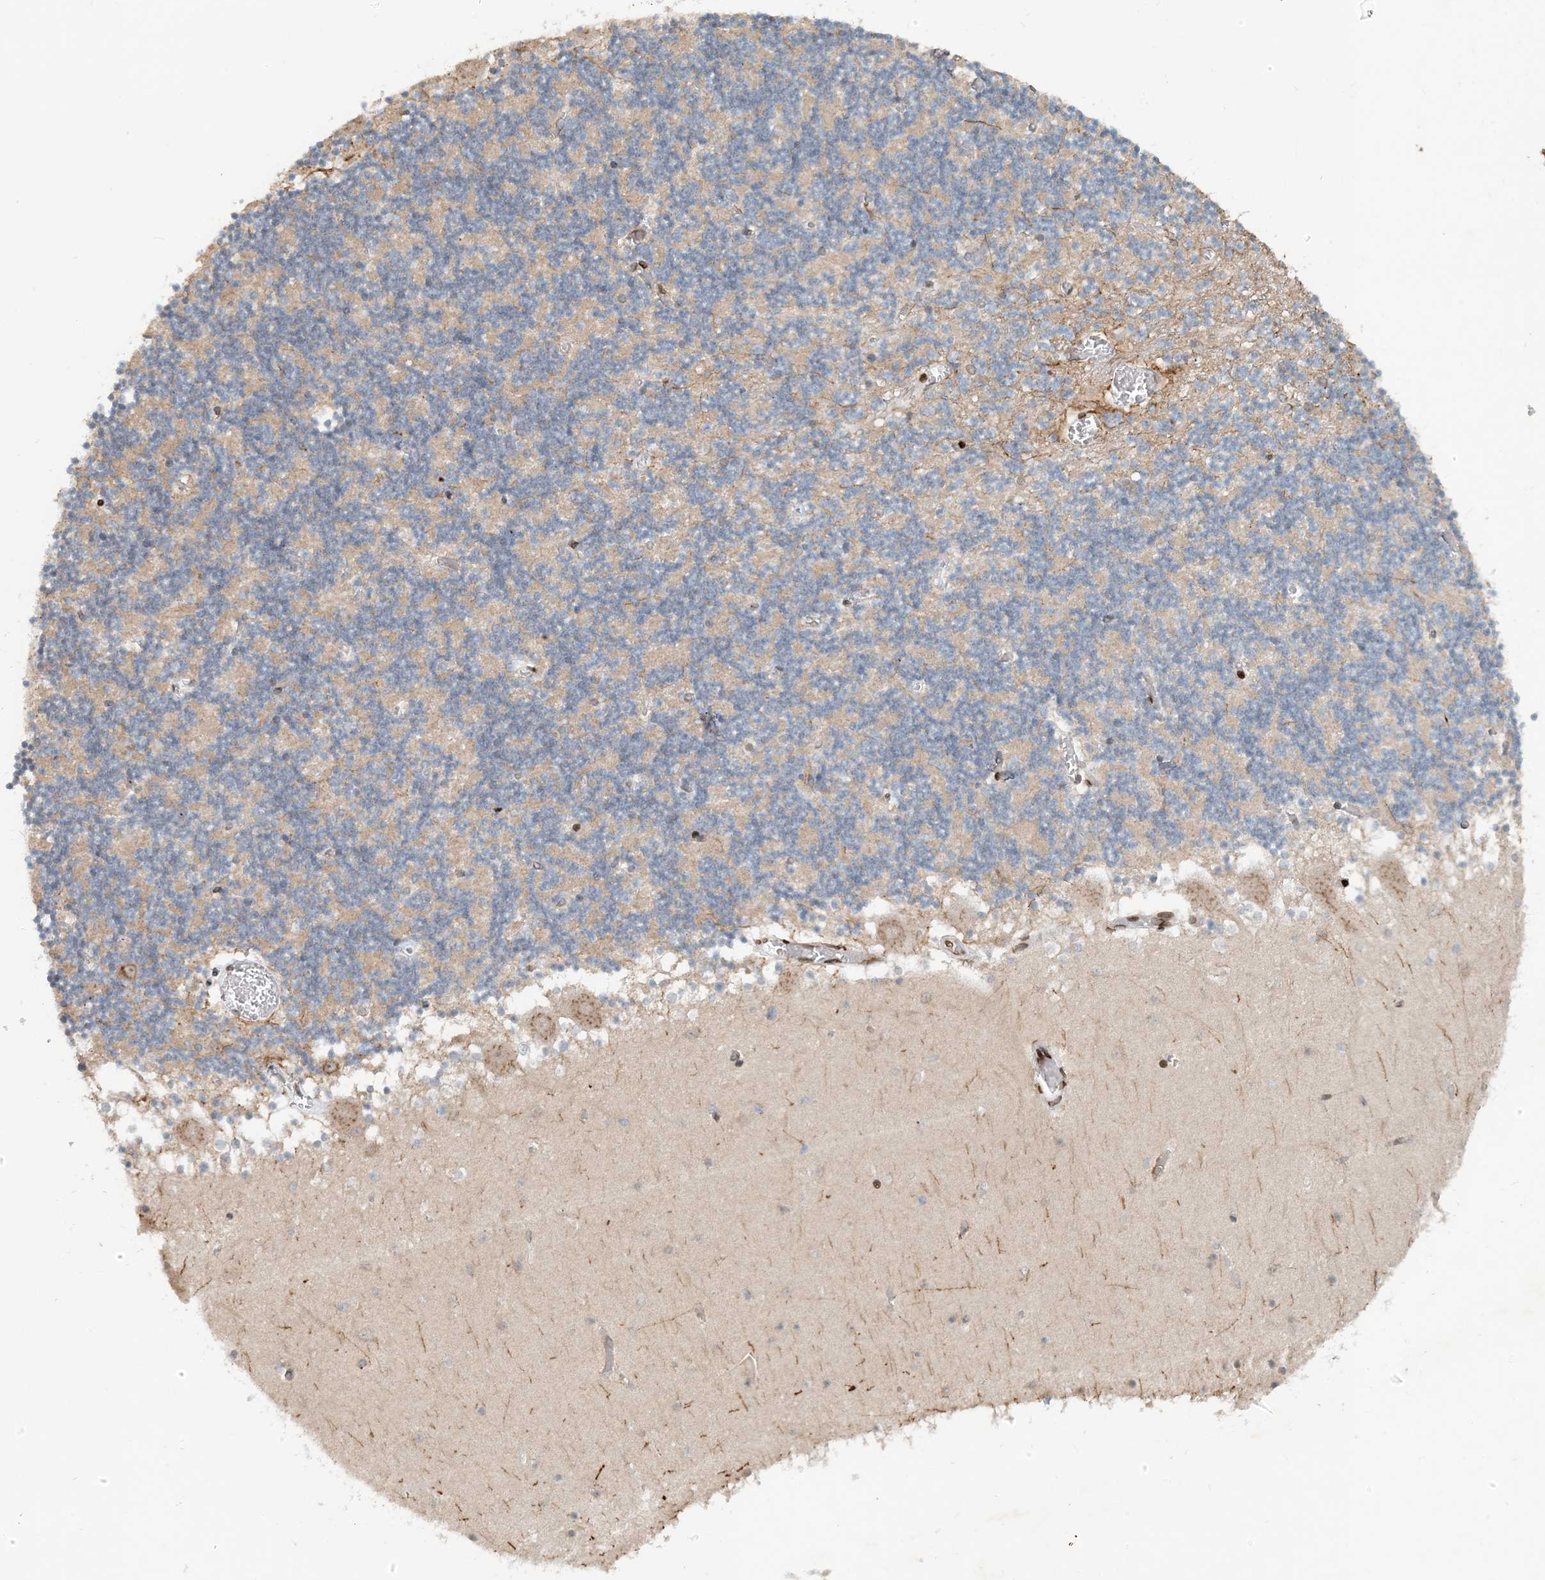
{"staining": {"intensity": "negative", "quantity": "none", "location": "none"}, "tissue": "cerebellum", "cell_type": "Cells in granular layer", "image_type": "normal", "snomed": [{"axis": "morphology", "description": "Normal tissue, NOS"}, {"axis": "topography", "description": "Cerebellum"}], "caption": "High magnification brightfield microscopy of benign cerebellum stained with DAB (3,3'-diaminobenzidine) (brown) and counterstained with hematoxylin (blue): cells in granular layer show no significant positivity. (Brightfield microscopy of DAB (3,3'-diaminobenzidine) IHC at high magnification).", "gene": "SLC35A2", "patient": {"sex": "female", "age": 28}}